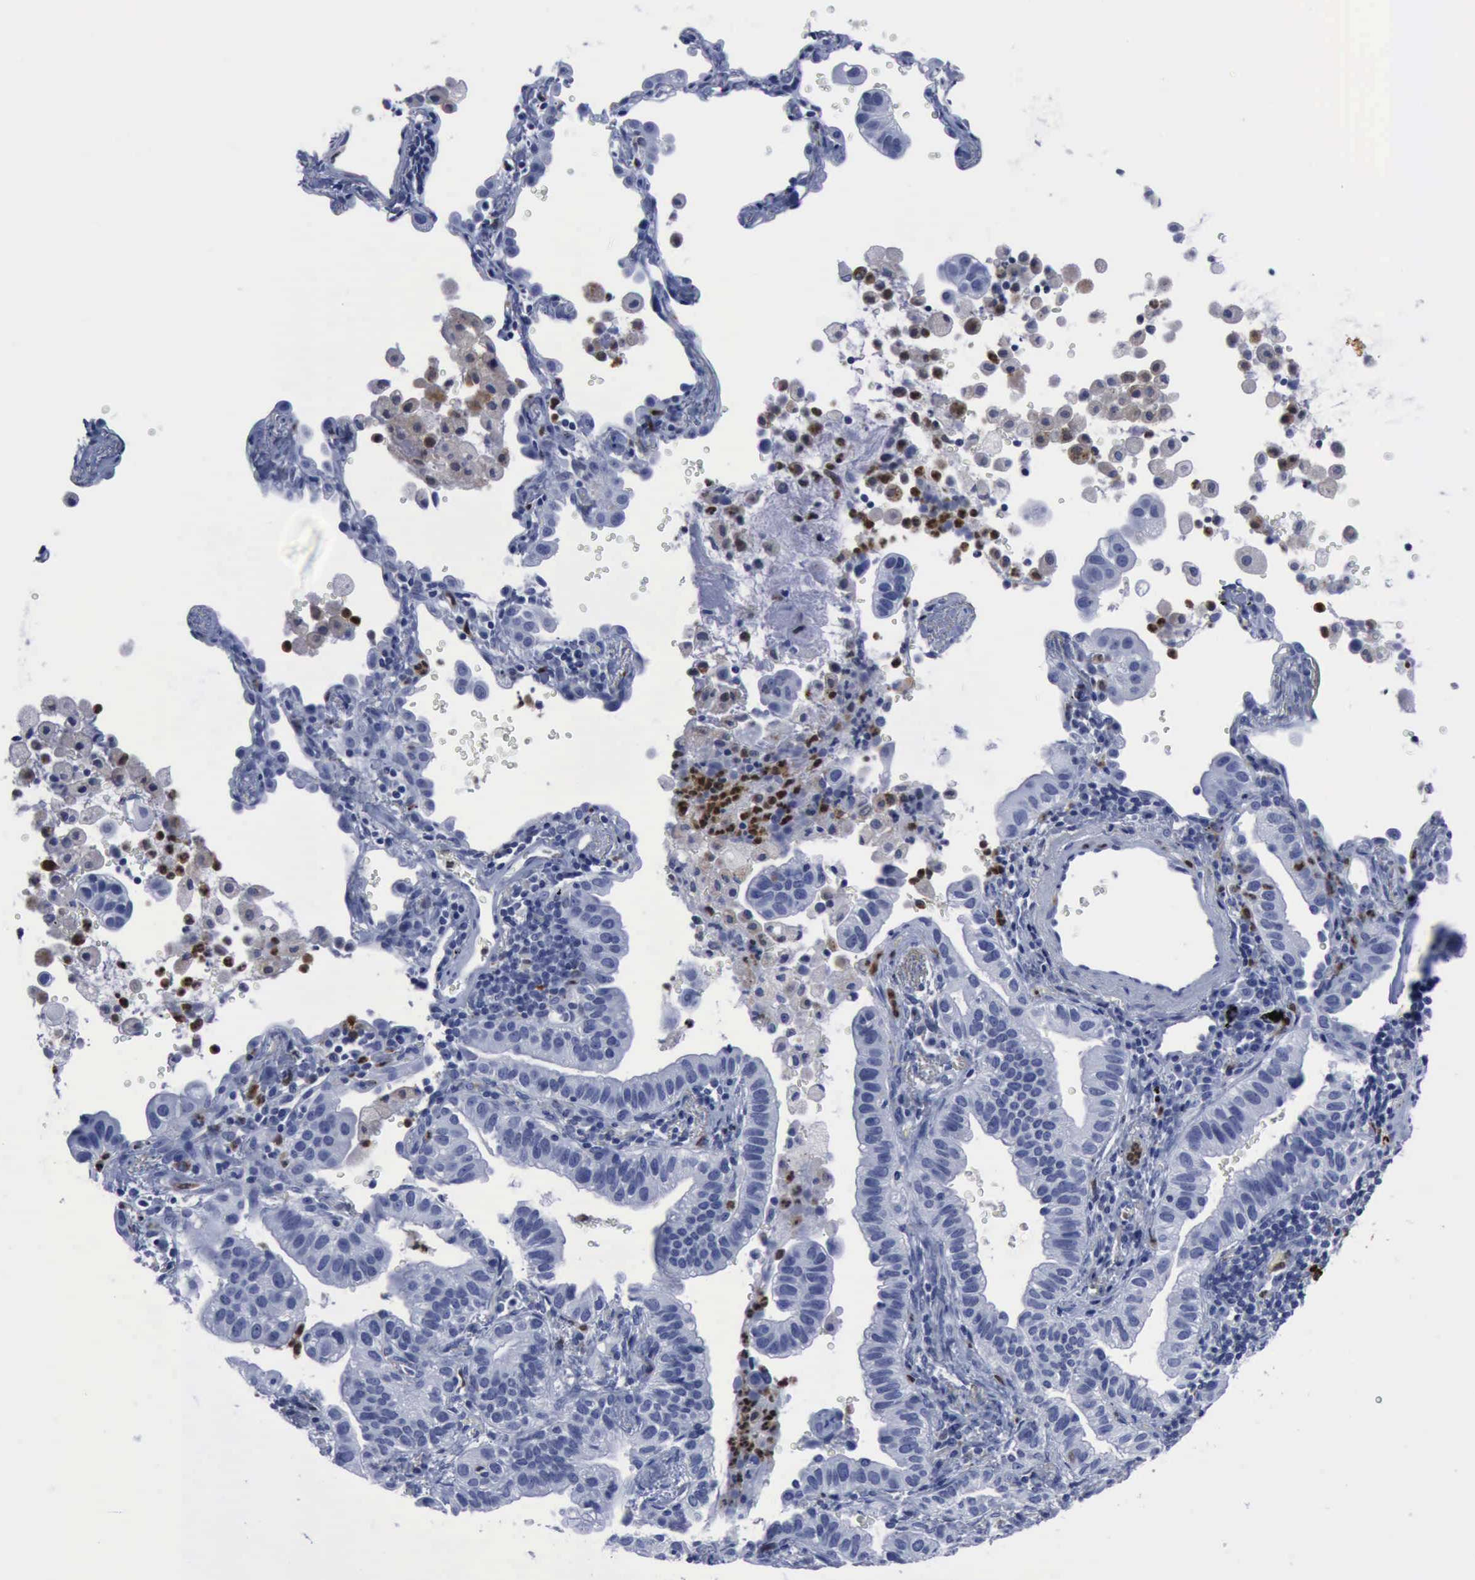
{"staining": {"intensity": "negative", "quantity": "none", "location": "none"}, "tissue": "lung cancer", "cell_type": "Tumor cells", "image_type": "cancer", "snomed": [{"axis": "morphology", "description": "Adenocarcinoma, NOS"}, {"axis": "topography", "description": "Lung"}], "caption": "Immunohistochemical staining of lung adenocarcinoma shows no significant staining in tumor cells.", "gene": "CSTA", "patient": {"sex": "female", "age": 50}}